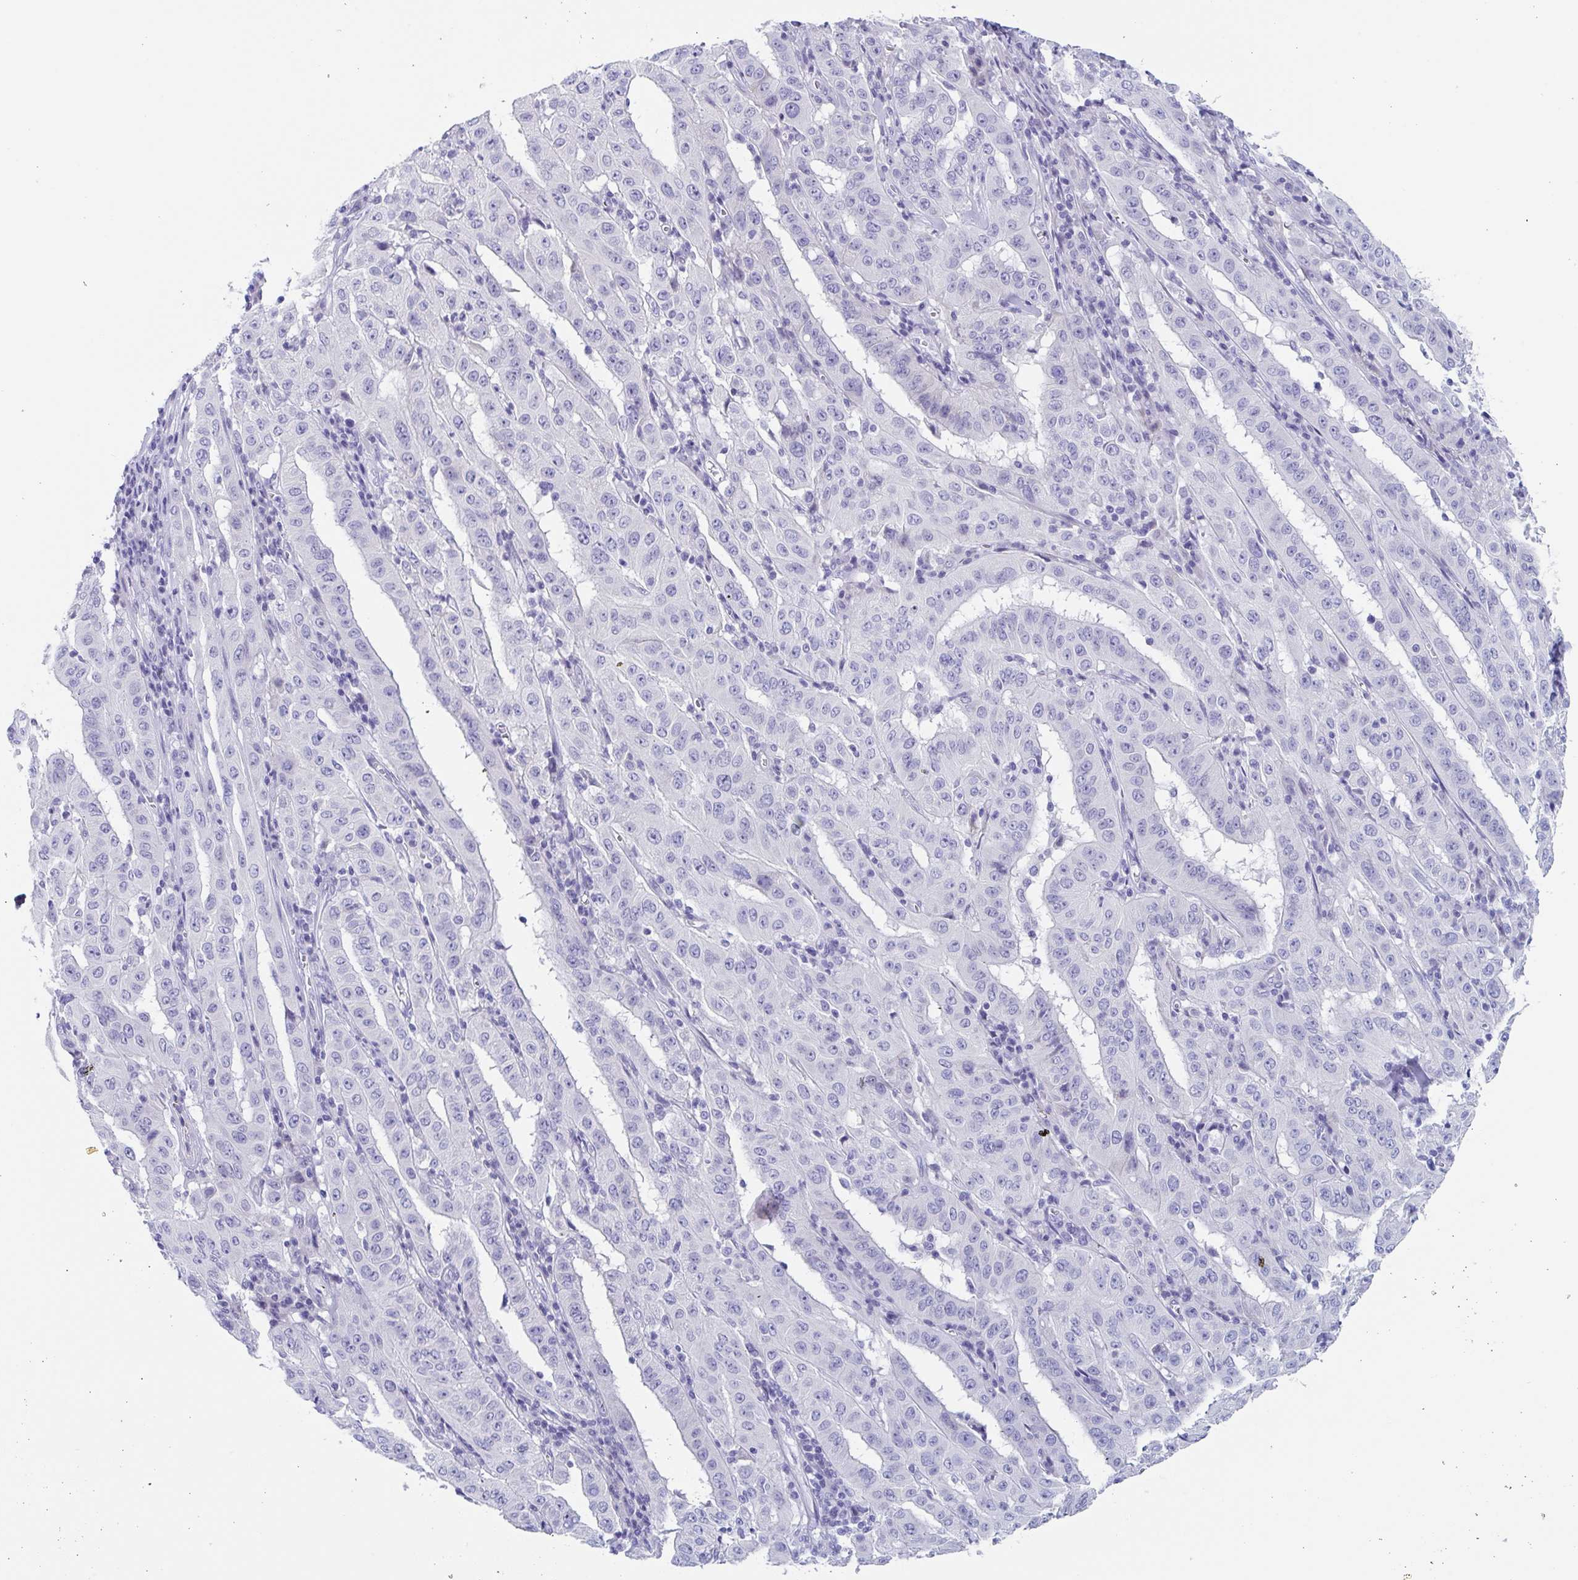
{"staining": {"intensity": "negative", "quantity": "none", "location": "none"}, "tissue": "pancreatic cancer", "cell_type": "Tumor cells", "image_type": "cancer", "snomed": [{"axis": "morphology", "description": "Adenocarcinoma, NOS"}, {"axis": "topography", "description": "Pancreas"}], "caption": "This micrograph is of pancreatic cancer (adenocarcinoma) stained with IHC to label a protein in brown with the nuclei are counter-stained blue. There is no positivity in tumor cells.", "gene": "ZPBP", "patient": {"sex": "male", "age": 63}}